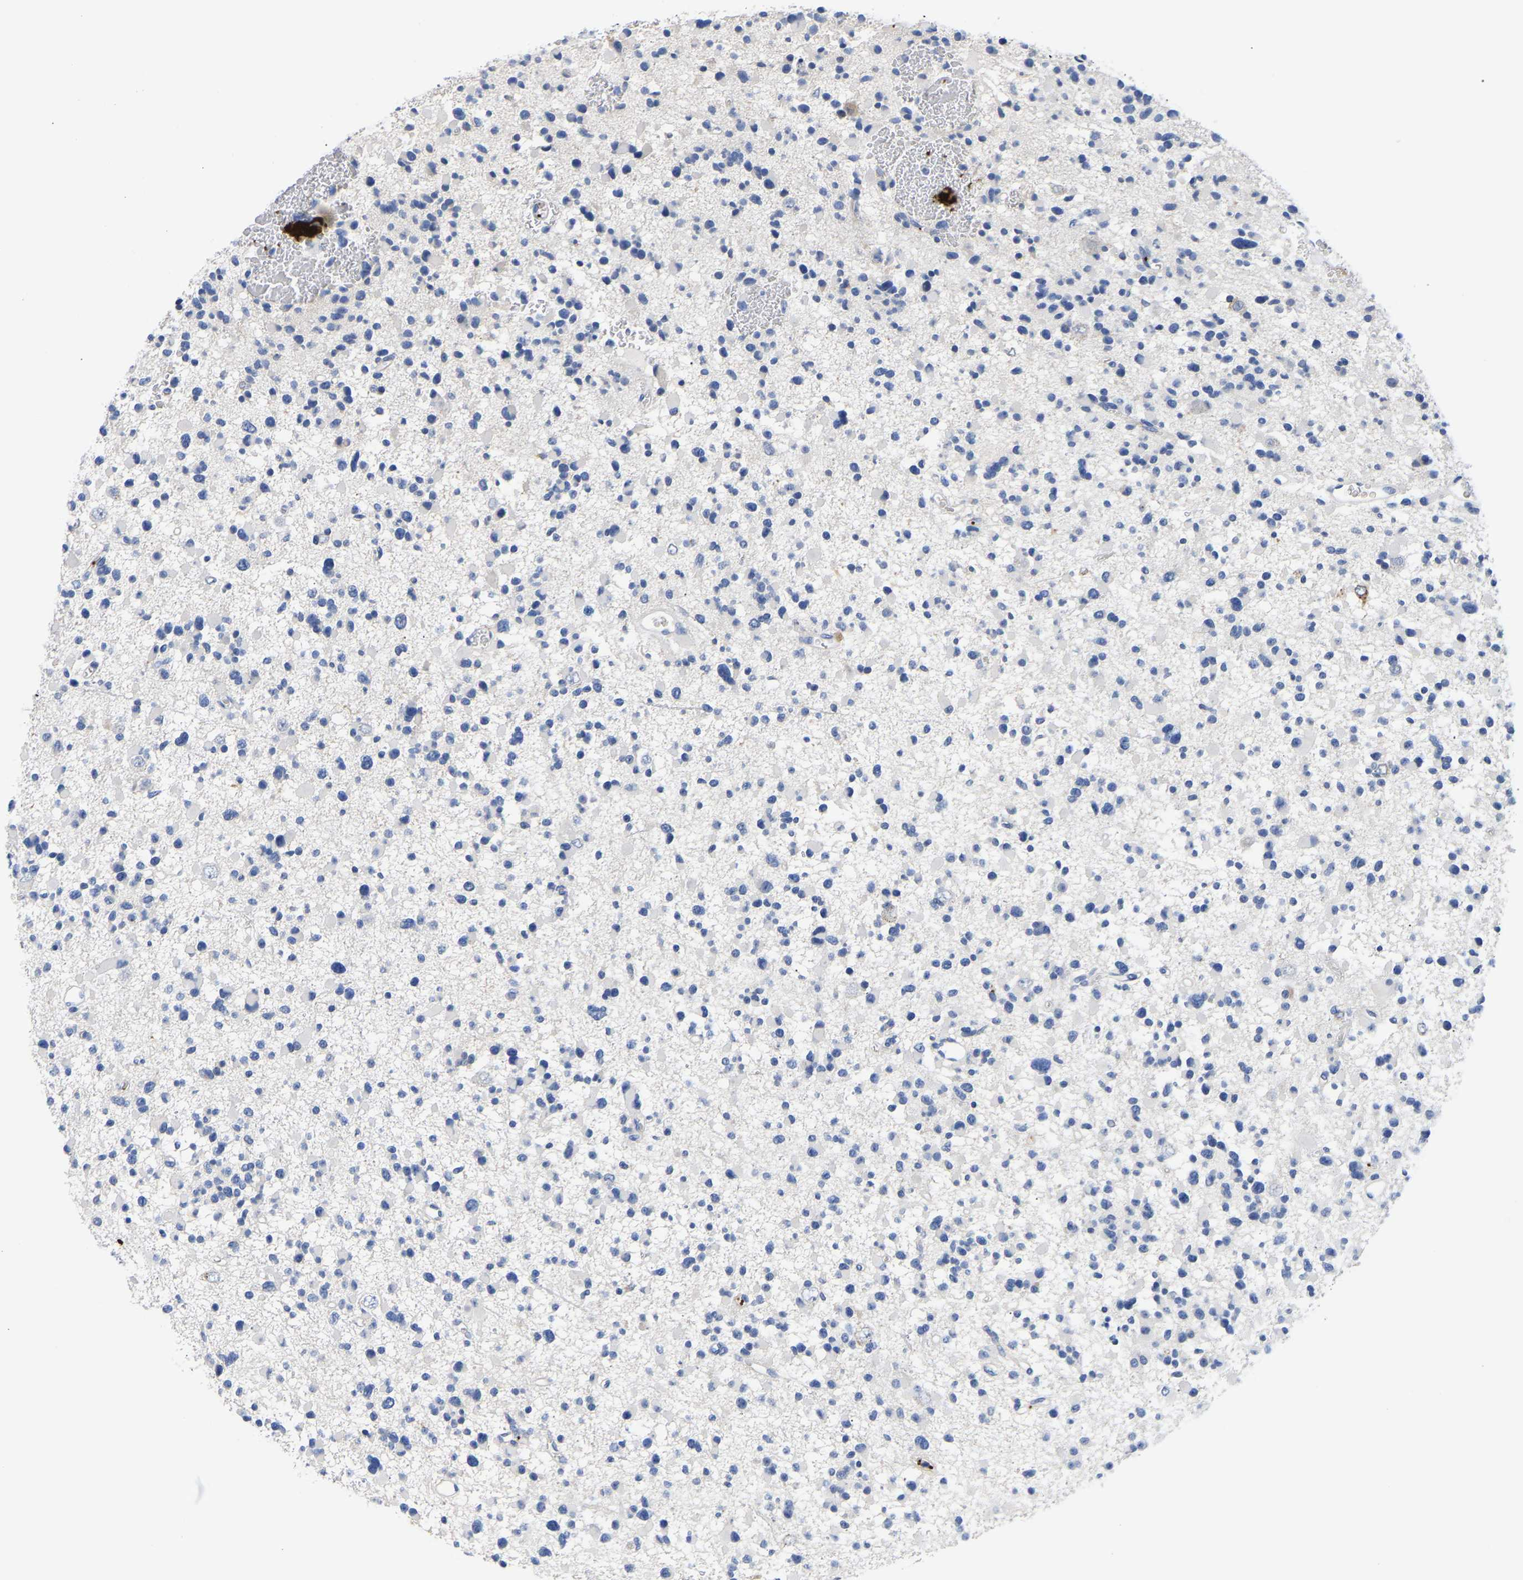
{"staining": {"intensity": "negative", "quantity": "none", "location": "none"}, "tissue": "glioma", "cell_type": "Tumor cells", "image_type": "cancer", "snomed": [{"axis": "morphology", "description": "Glioma, malignant, Low grade"}, {"axis": "topography", "description": "Brain"}], "caption": "Glioma stained for a protein using IHC exhibits no staining tumor cells.", "gene": "FGF18", "patient": {"sex": "female", "age": 22}}